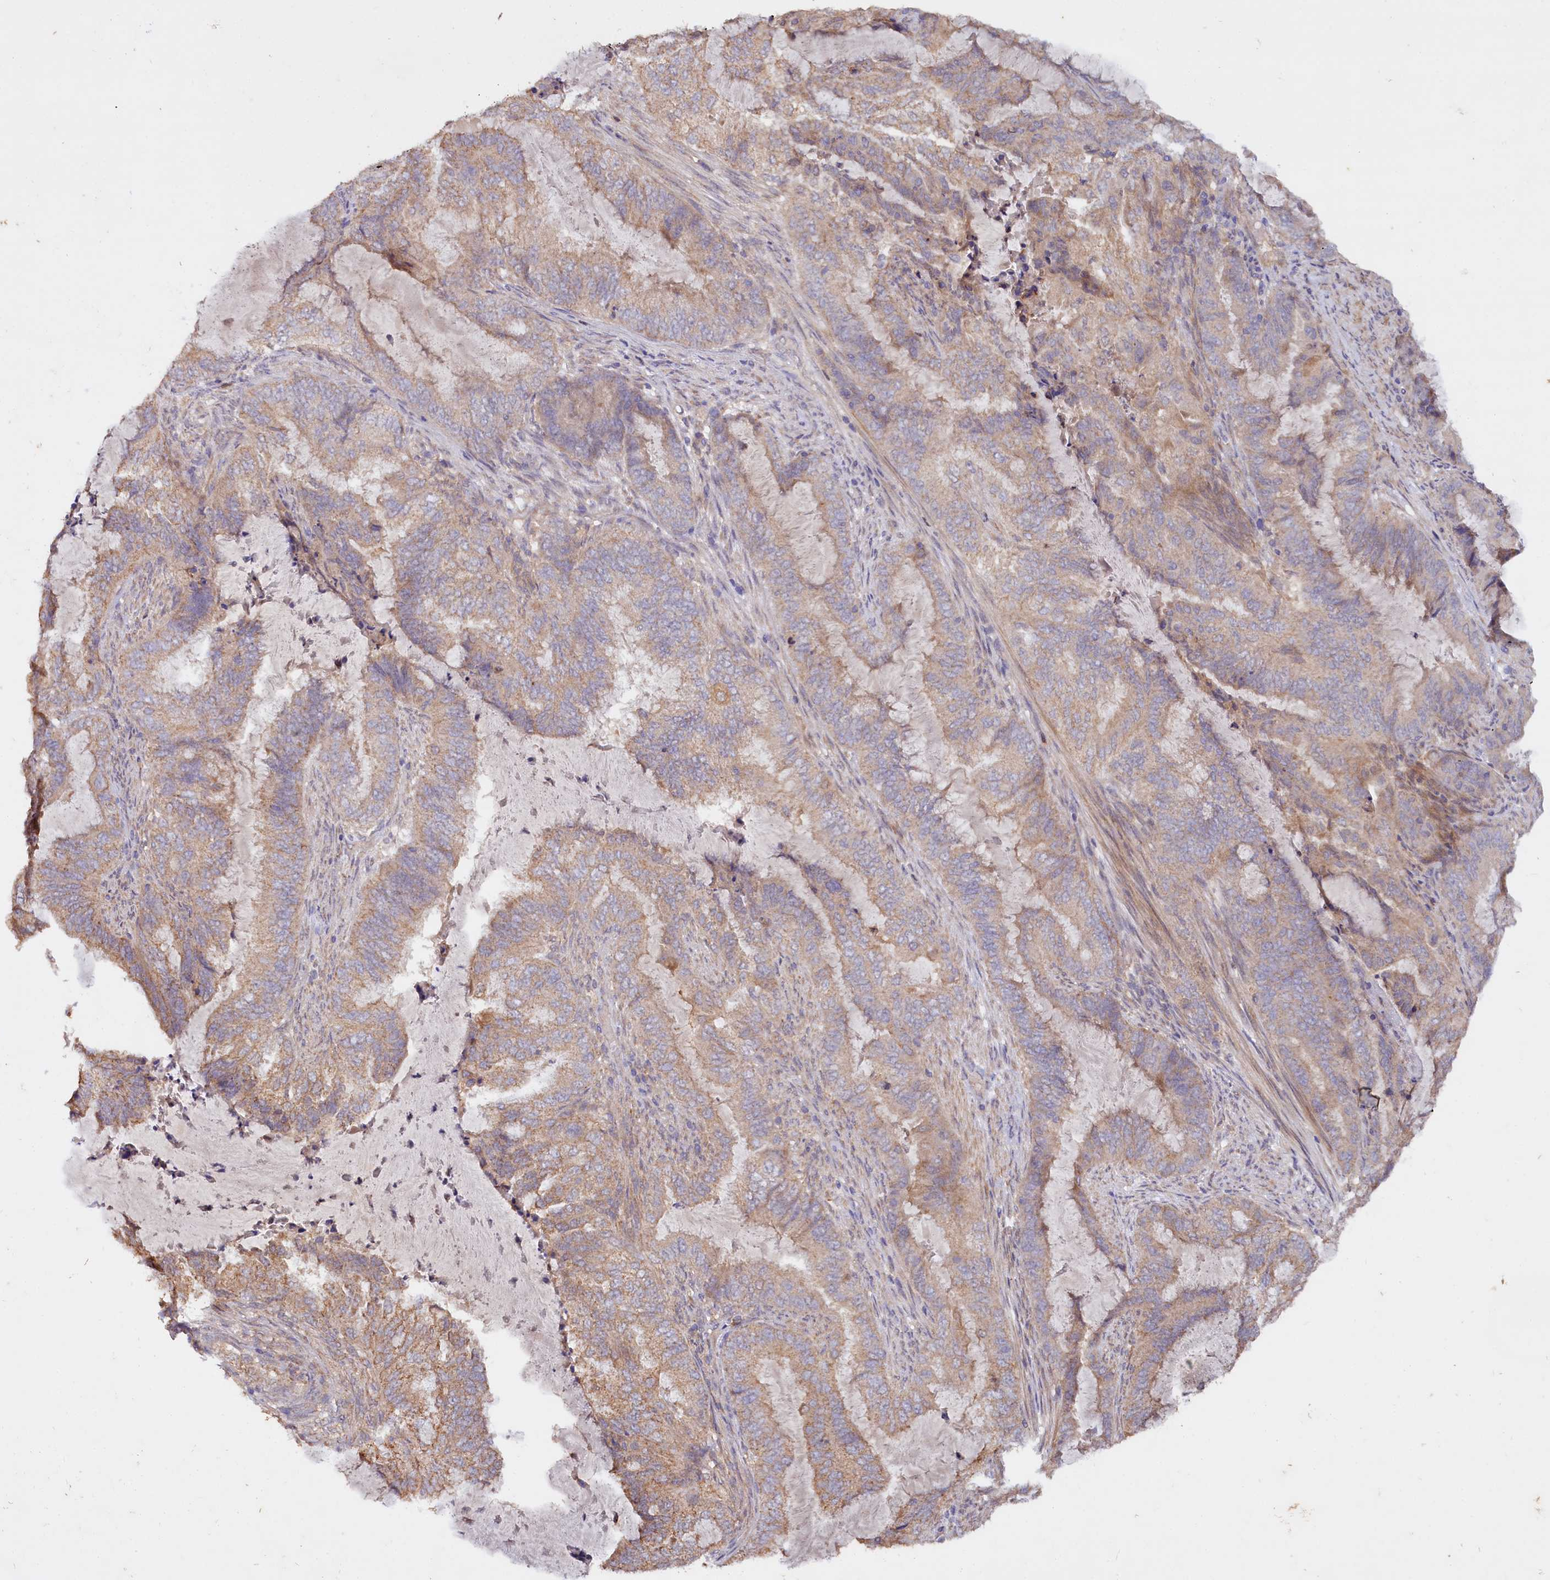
{"staining": {"intensity": "weak", "quantity": "25%-75%", "location": "cytoplasmic/membranous"}, "tissue": "endometrial cancer", "cell_type": "Tumor cells", "image_type": "cancer", "snomed": [{"axis": "morphology", "description": "Adenocarcinoma, NOS"}, {"axis": "topography", "description": "Endometrium"}], "caption": "DAB (3,3'-diaminobenzidine) immunohistochemical staining of human endometrial adenocarcinoma displays weak cytoplasmic/membranous protein expression in approximately 25%-75% of tumor cells.", "gene": "ETFBKMT", "patient": {"sex": "female", "age": 51}}